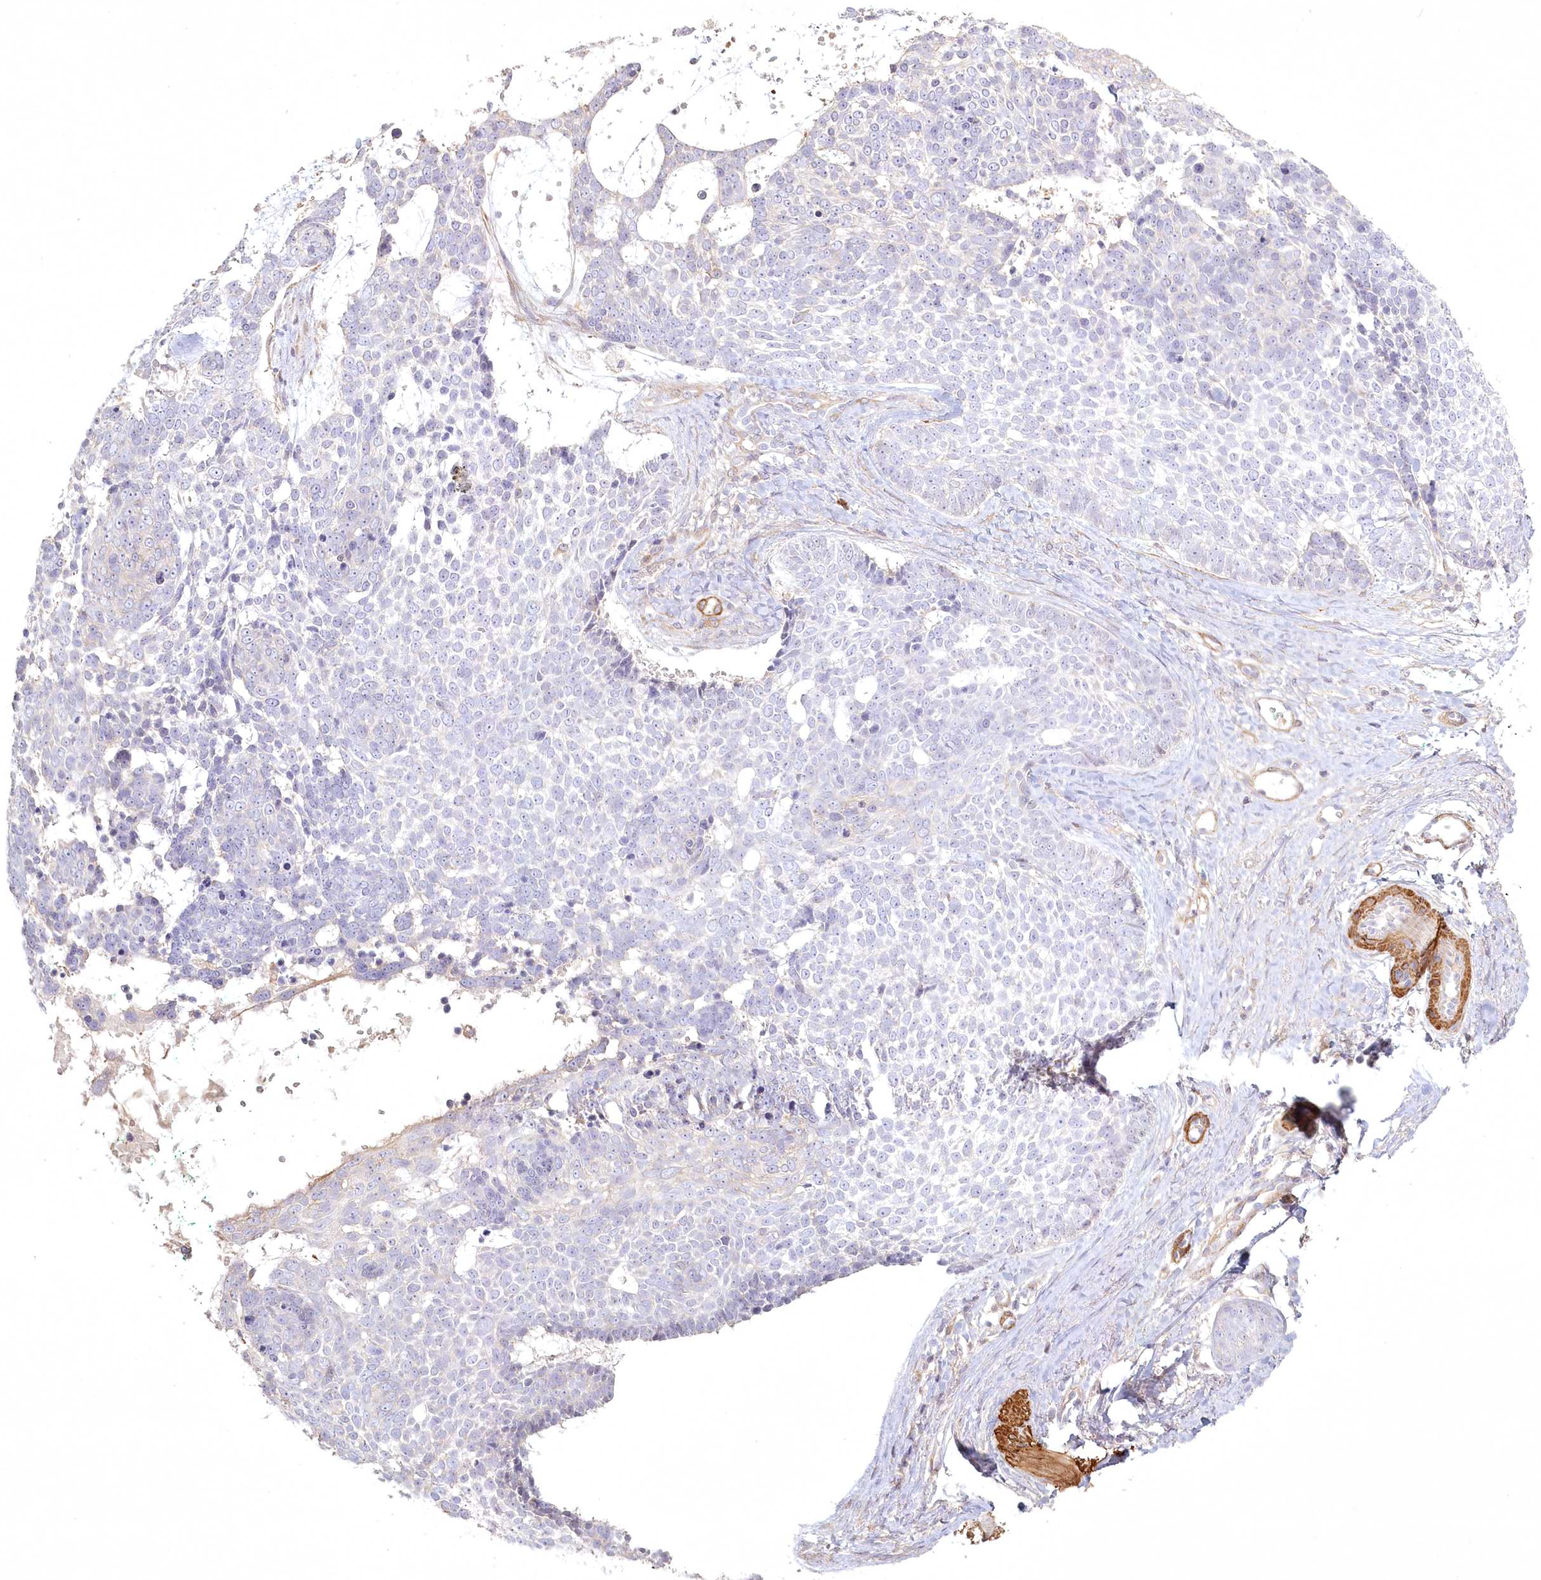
{"staining": {"intensity": "negative", "quantity": "none", "location": "none"}, "tissue": "skin cancer", "cell_type": "Tumor cells", "image_type": "cancer", "snomed": [{"axis": "morphology", "description": "Basal cell carcinoma"}, {"axis": "topography", "description": "Skin"}], "caption": "Skin basal cell carcinoma was stained to show a protein in brown. There is no significant staining in tumor cells.", "gene": "INPP4B", "patient": {"sex": "female", "age": 81}}